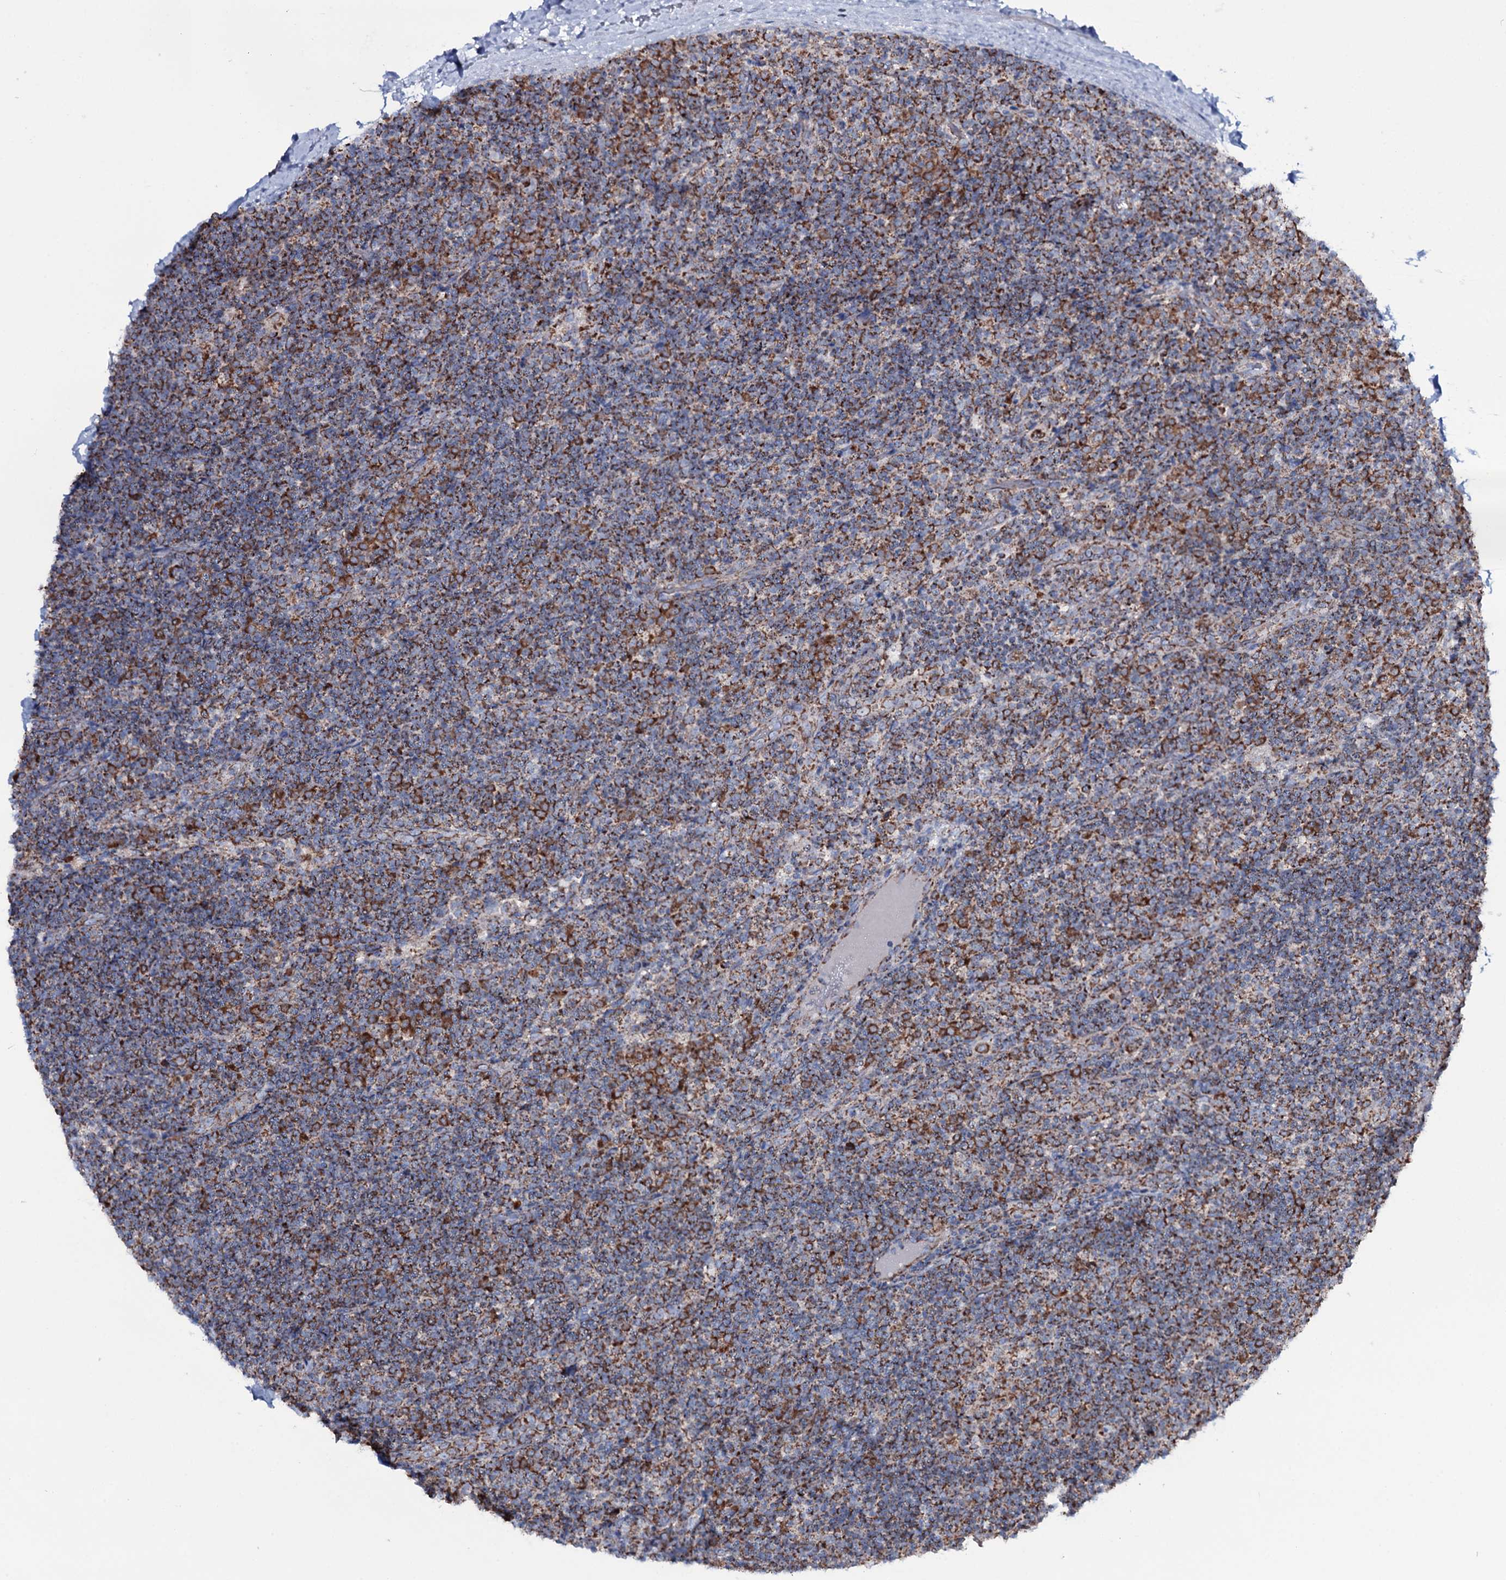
{"staining": {"intensity": "strong", "quantity": ">75%", "location": "cytoplasmic/membranous"}, "tissue": "lymphoma", "cell_type": "Tumor cells", "image_type": "cancer", "snomed": [{"axis": "morphology", "description": "Hodgkin's disease, NOS"}, {"axis": "topography", "description": "Lymph node"}], "caption": "Tumor cells show high levels of strong cytoplasmic/membranous staining in about >75% of cells in lymphoma.", "gene": "MRPS35", "patient": {"sex": "female", "age": 57}}